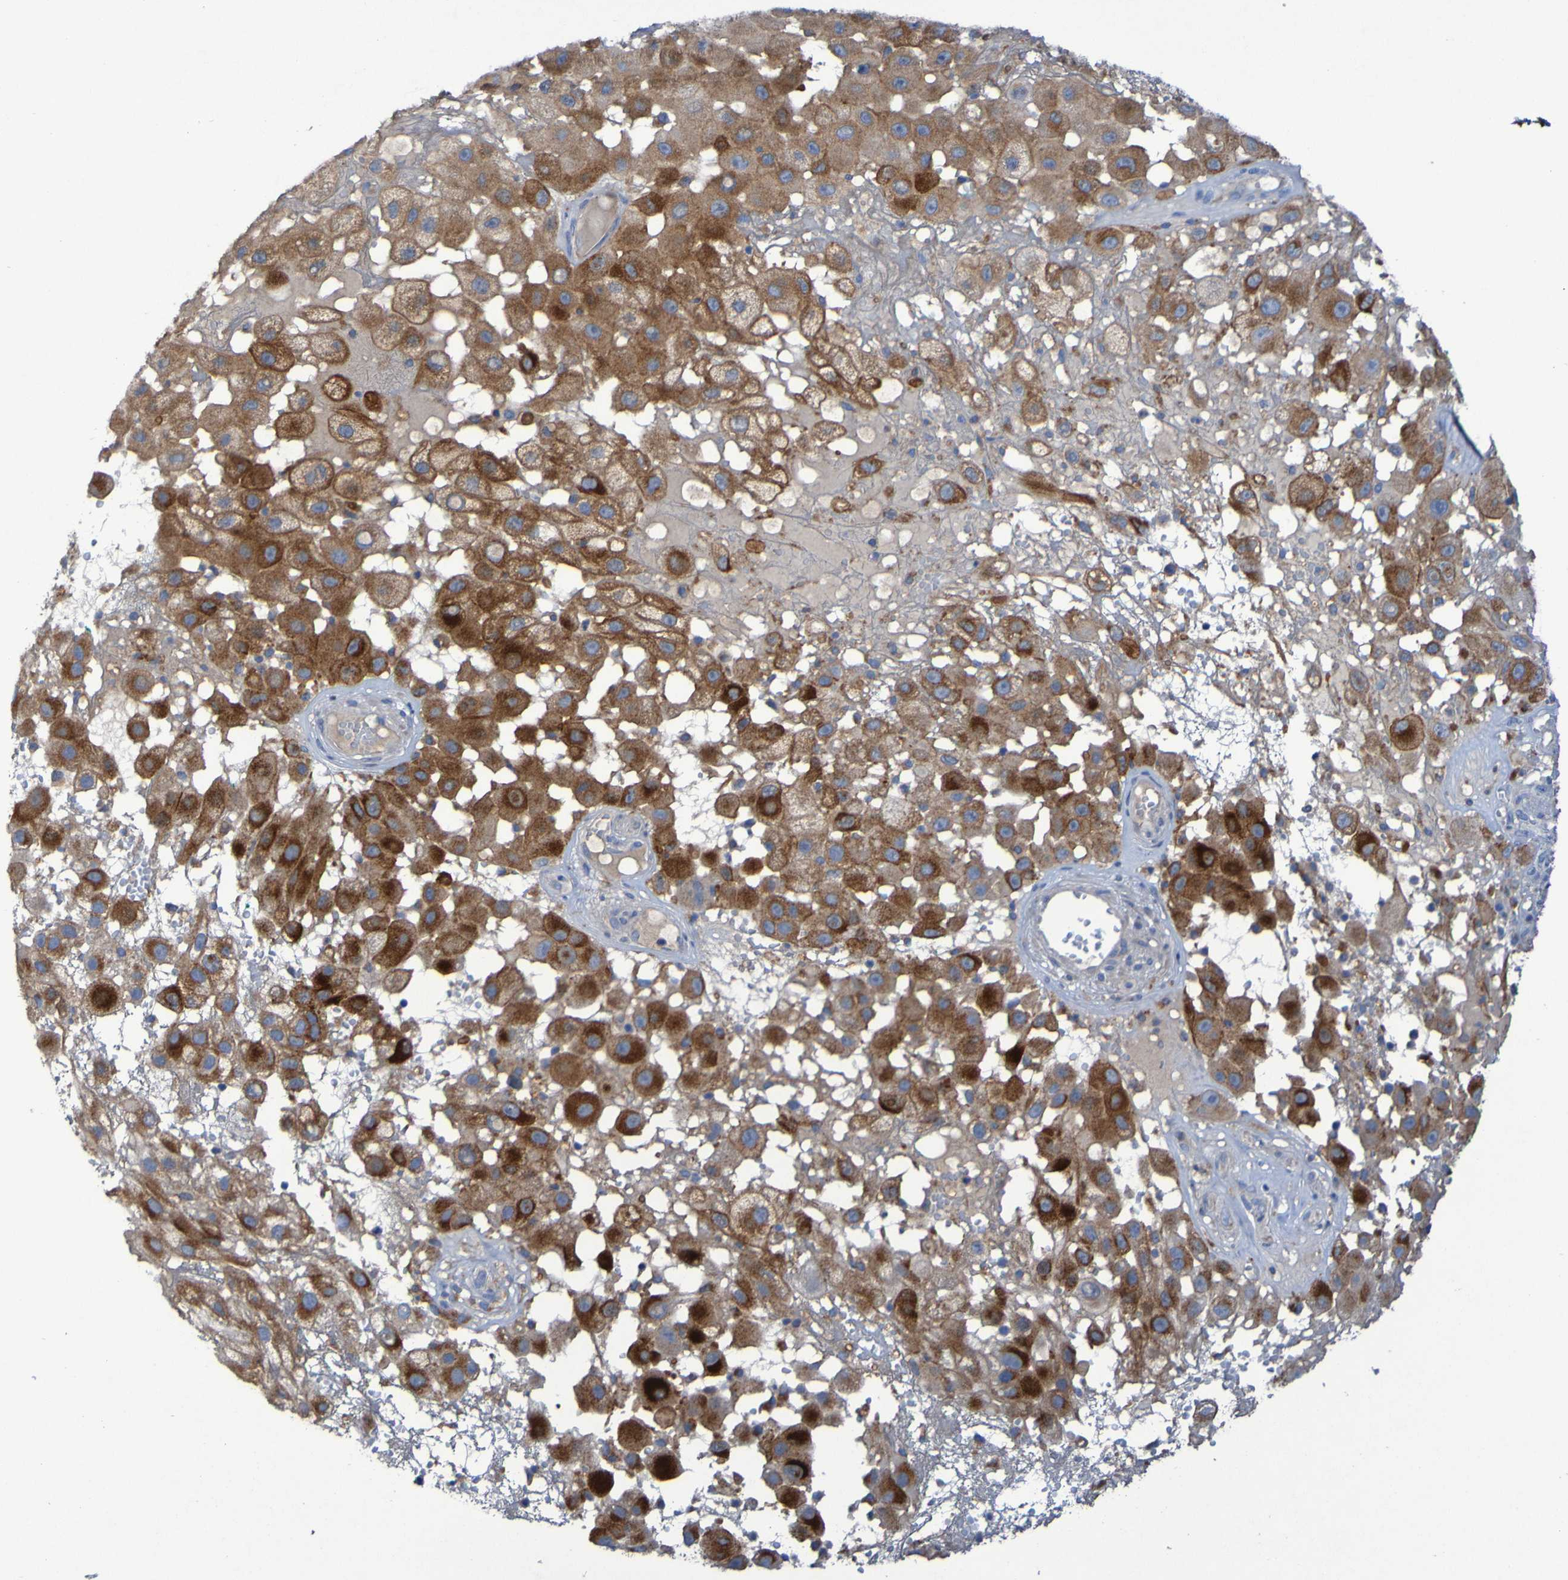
{"staining": {"intensity": "moderate", "quantity": ">75%", "location": "cytoplasmic/membranous"}, "tissue": "melanoma", "cell_type": "Tumor cells", "image_type": "cancer", "snomed": [{"axis": "morphology", "description": "Malignant melanoma, NOS"}, {"axis": "topography", "description": "Skin"}], "caption": "Immunohistochemistry (IHC) histopathology image of neoplastic tissue: human melanoma stained using IHC demonstrates medium levels of moderate protein expression localized specifically in the cytoplasmic/membranous of tumor cells, appearing as a cytoplasmic/membranous brown color.", "gene": "ARHGEF16", "patient": {"sex": "female", "age": 81}}